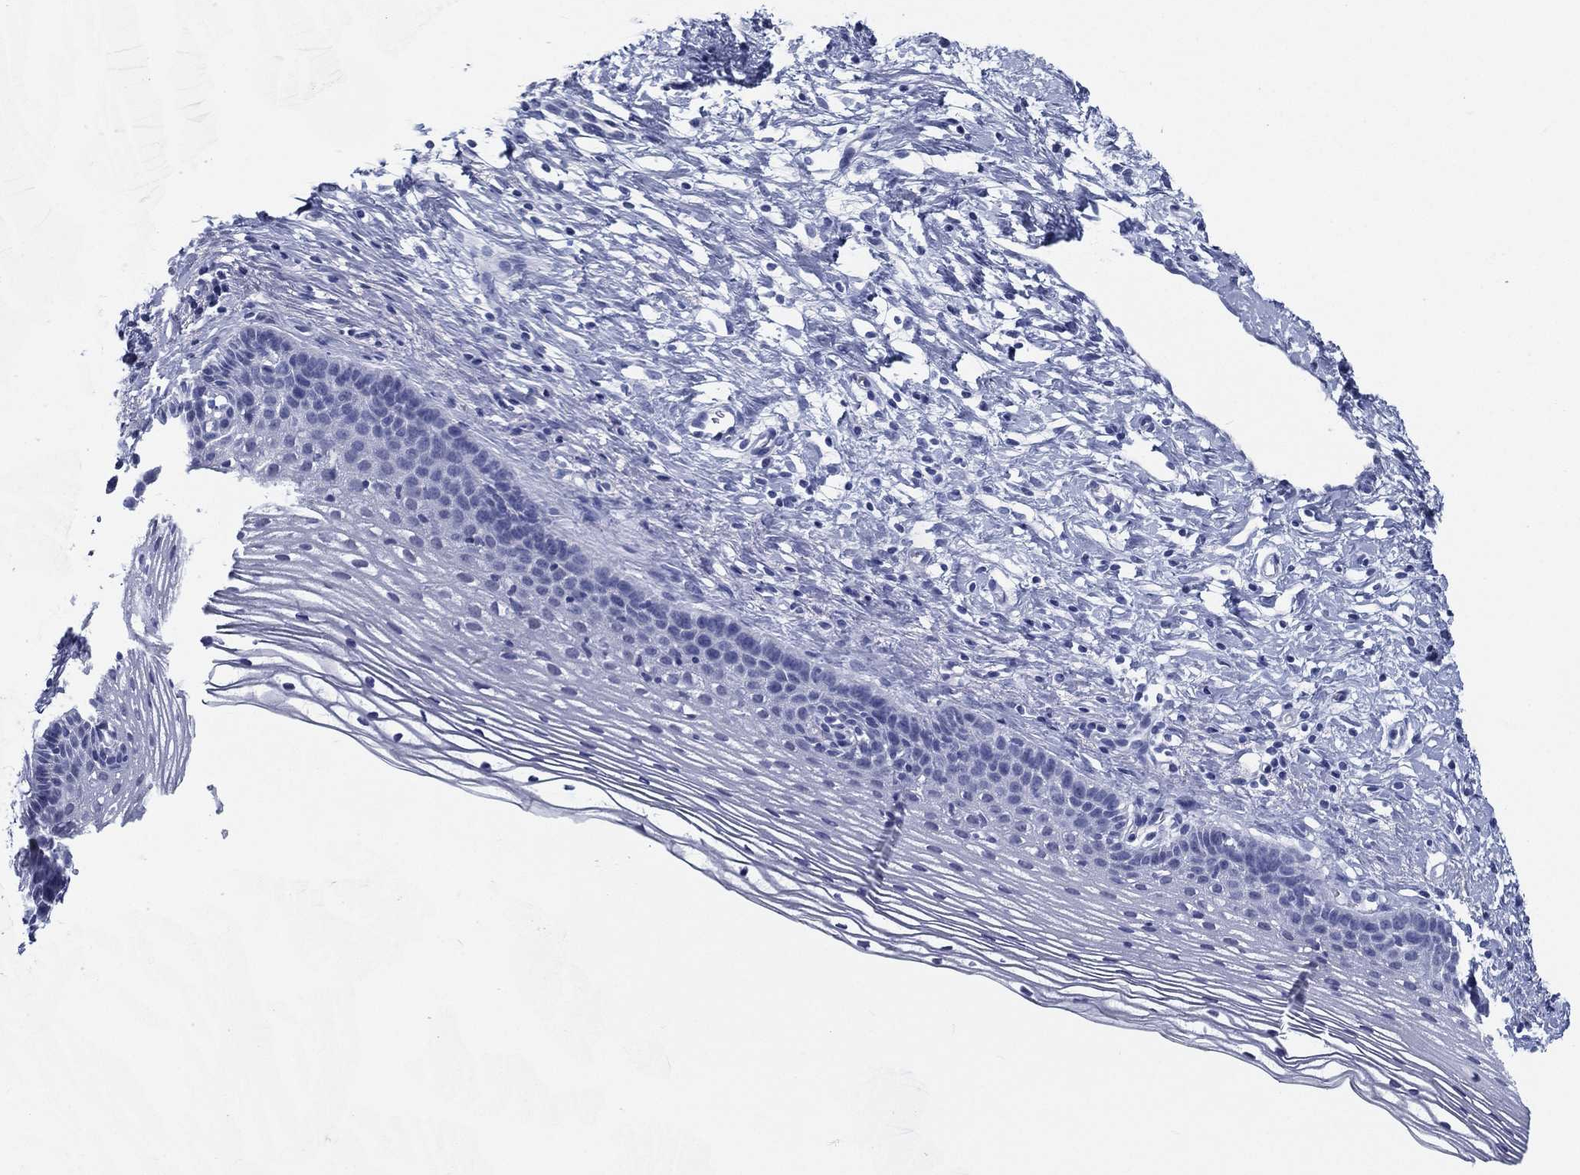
{"staining": {"intensity": "negative", "quantity": "none", "location": "none"}, "tissue": "cervix", "cell_type": "Glandular cells", "image_type": "normal", "snomed": [{"axis": "morphology", "description": "Normal tissue, NOS"}, {"axis": "topography", "description": "Cervix"}], "caption": "This micrograph is of normal cervix stained with immunohistochemistry to label a protein in brown with the nuclei are counter-stained blue. There is no staining in glandular cells.", "gene": "ATP1B2", "patient": {"sex": "female", "age": 39}}